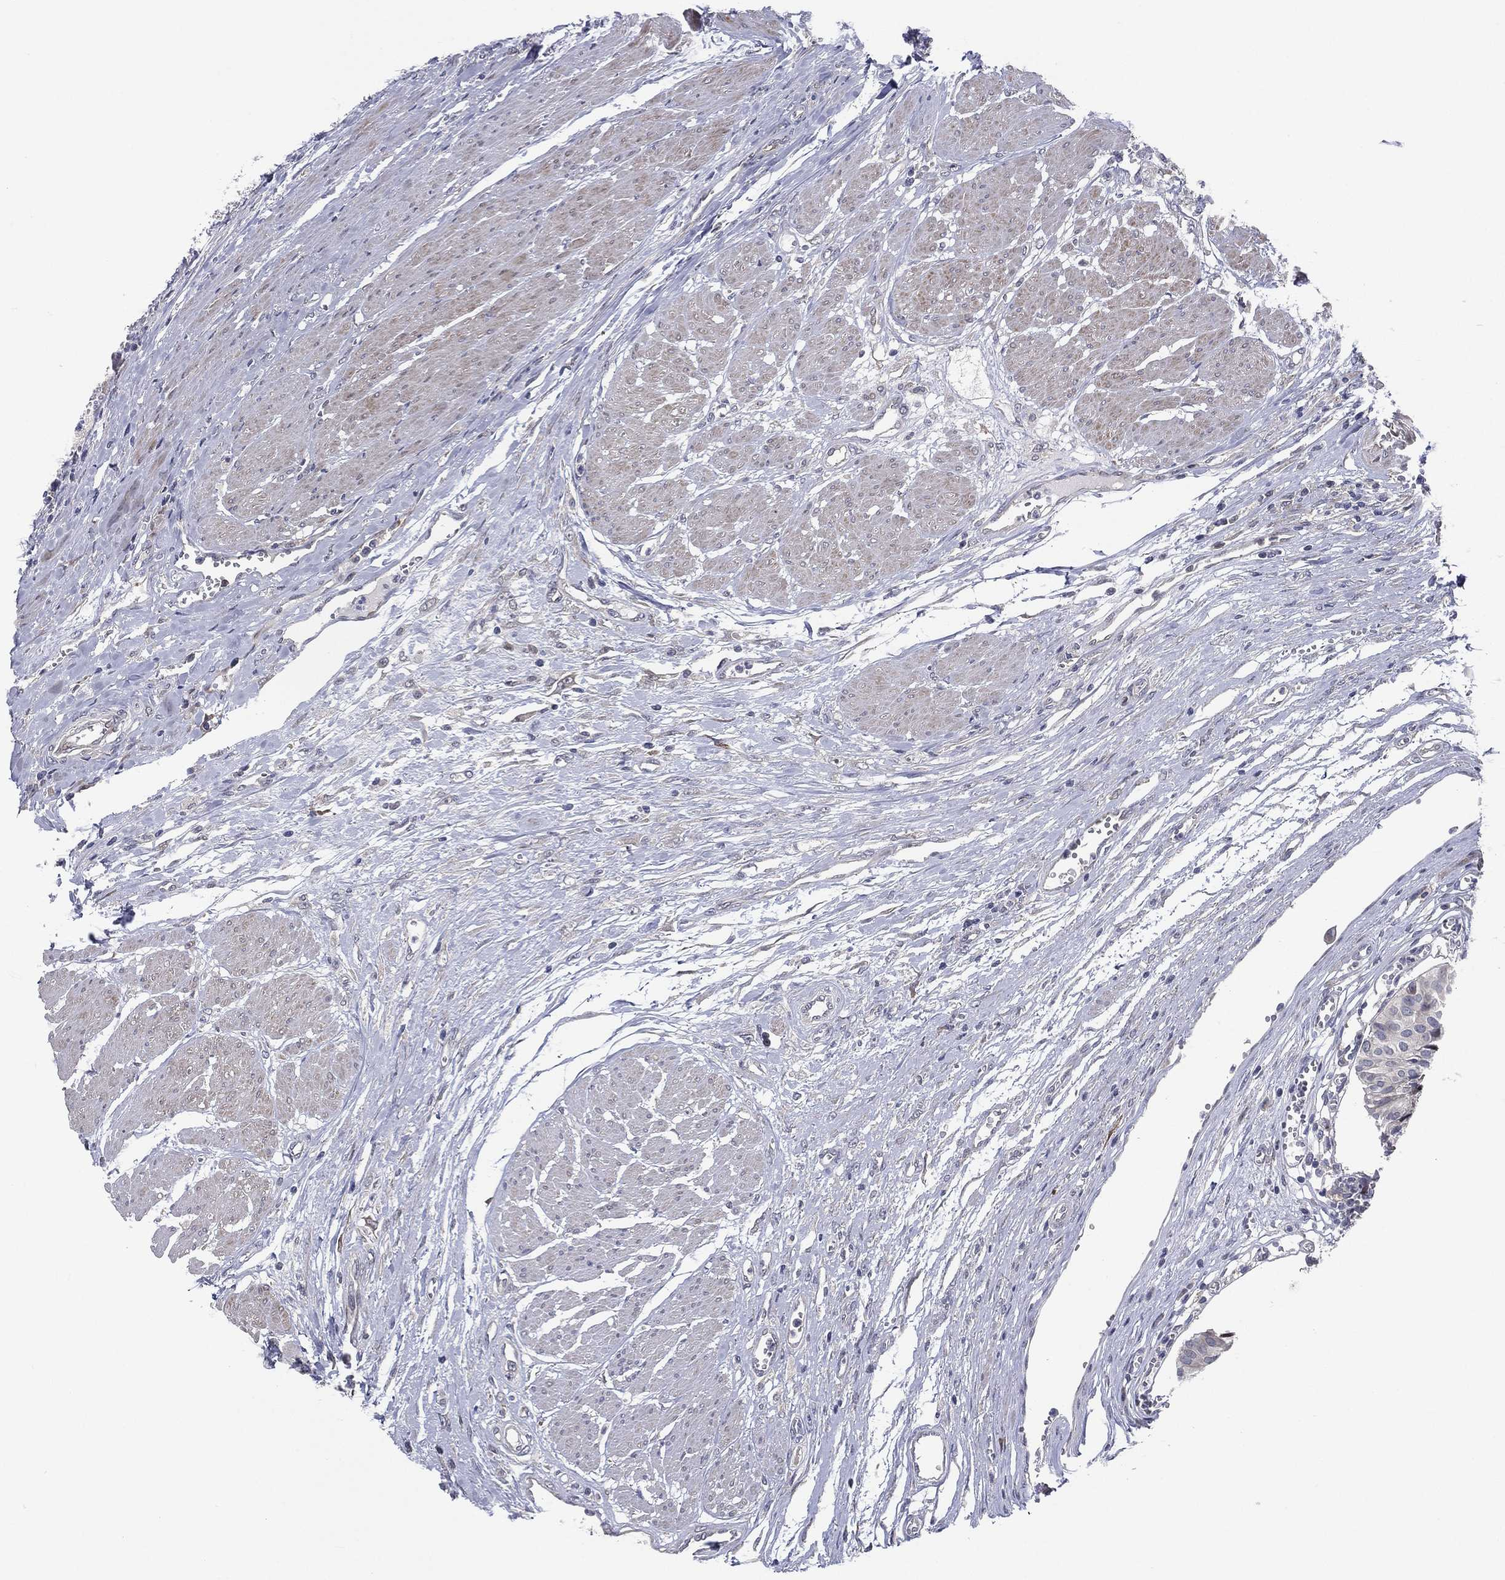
{"staining": {"intensity": "moderate", "quantity": "<25%", "location": "cytoplasmic/membranous,nuclear"}, "tissue": "urinary bladder", "cell_type": "Urothelial cells", "image_type": "normal", "snomed": [{"axis": "morphology", "description": "Normal tissue, NOS"}, {"axis": "morphology", "description": "Urothelial carcinoma, NOS"}, {"axis": "morphology", "description": "Urothelial carcinoma, High grade"}, {"axis": "topography", "description": "Urinary bladder"}], "caption": "Urinary bladder stained with a brown dye shows moderate cytoplasmic/membranous,nuclear positive positivity in approximately <25% of urothelial cells.", "gene": "UTP14A", "patient": {"sex": "male", "age": 57}}